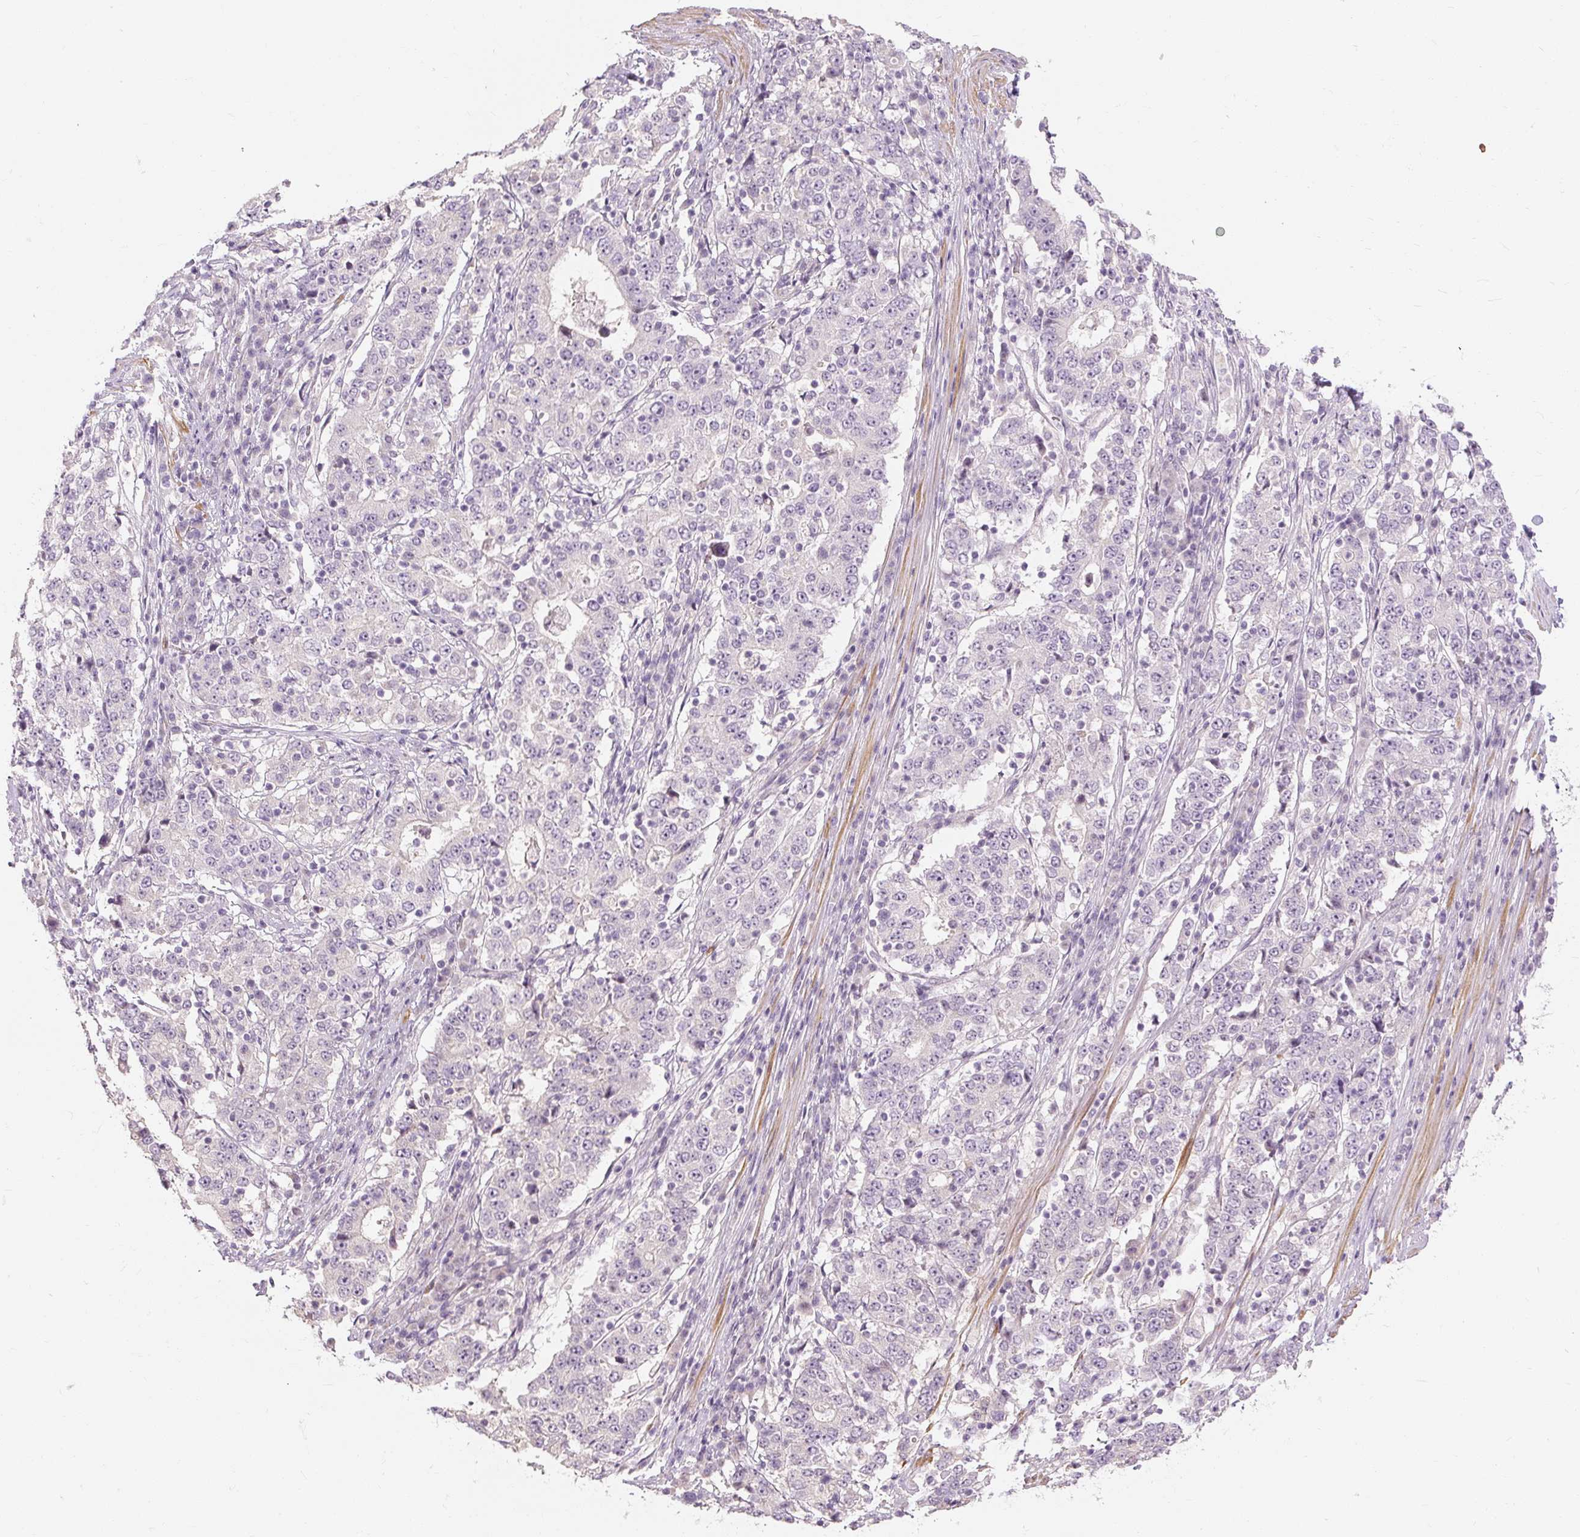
{"staining": {"intensity": "negative", "quantity": "none", "location": "none"}, "tissue": "stomach cancer", "cell_type": "Tumor cells", "image_type": "cancer", "snomed": [{"axis": "morphology", "description": "Adenocarcinoma, NOS"}, {"axis": "topography", "description": "Stomach"}], "caption": "The image exhibits no staining of tumor cells in adenocarcinoma (stomach).", "gene": "CAPN3", "patient": {"sex": "male", "age": 59}}